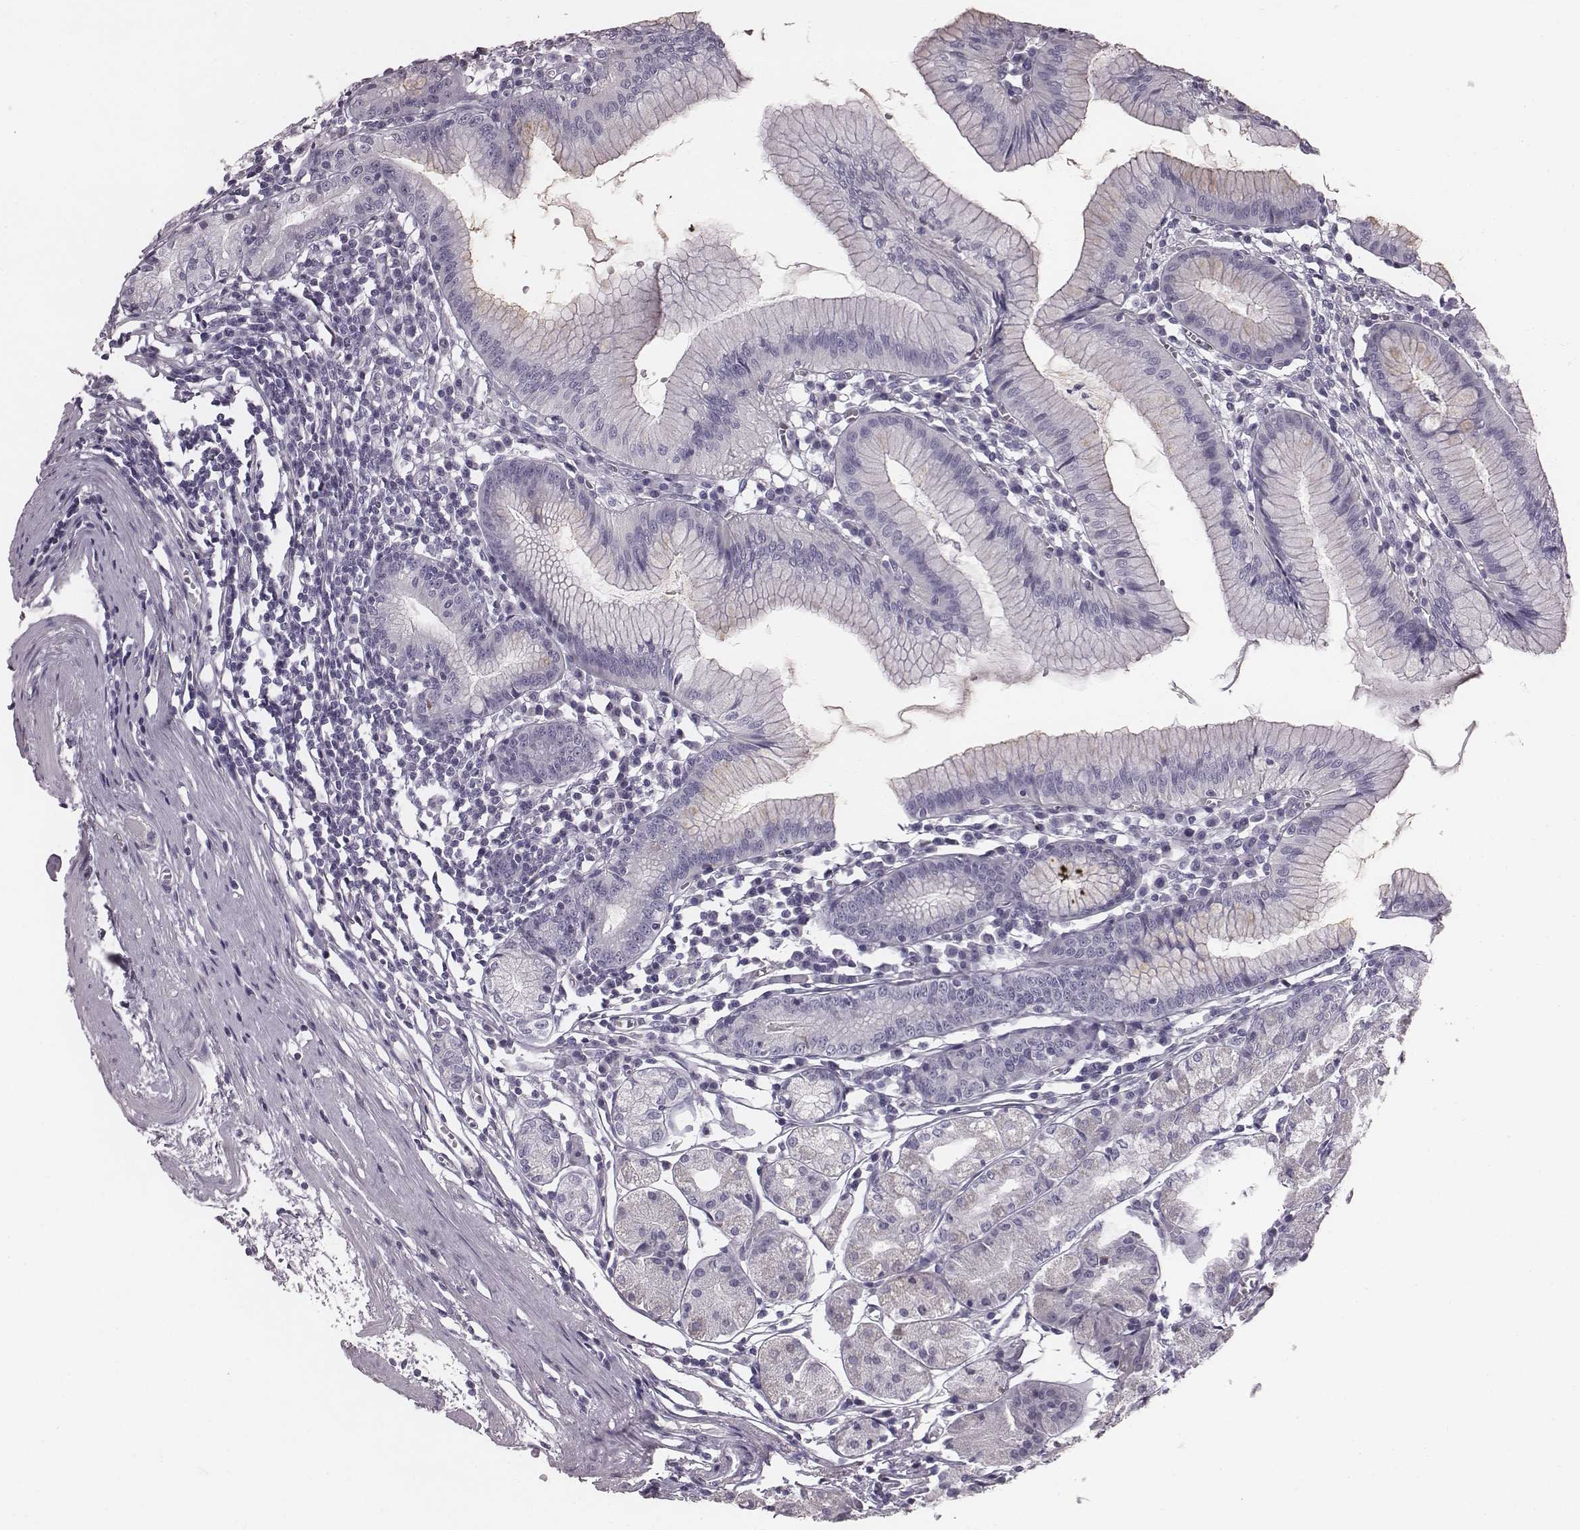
{"staining": {"intensity": "negative", "quantity": "none", "location": "none"}, "tissue": "stomach", "cell_type": "Glandular cells", "image_type": "normal", "snomed": [{"axis": "morphology", "description": "Normal tissue, NOS"}, {"axis": "topography", "description": "Stomach"}], "caption": "The micrograph shows no staining of glandular cells in benign stomach. (DAB (3,3'-diaminobenzidine) immunohistochemistry visualized using brightfield microscopy, high magnification).", "gene": "ENSG00000284762", "patient": {"sex": "male", "age": 55}}